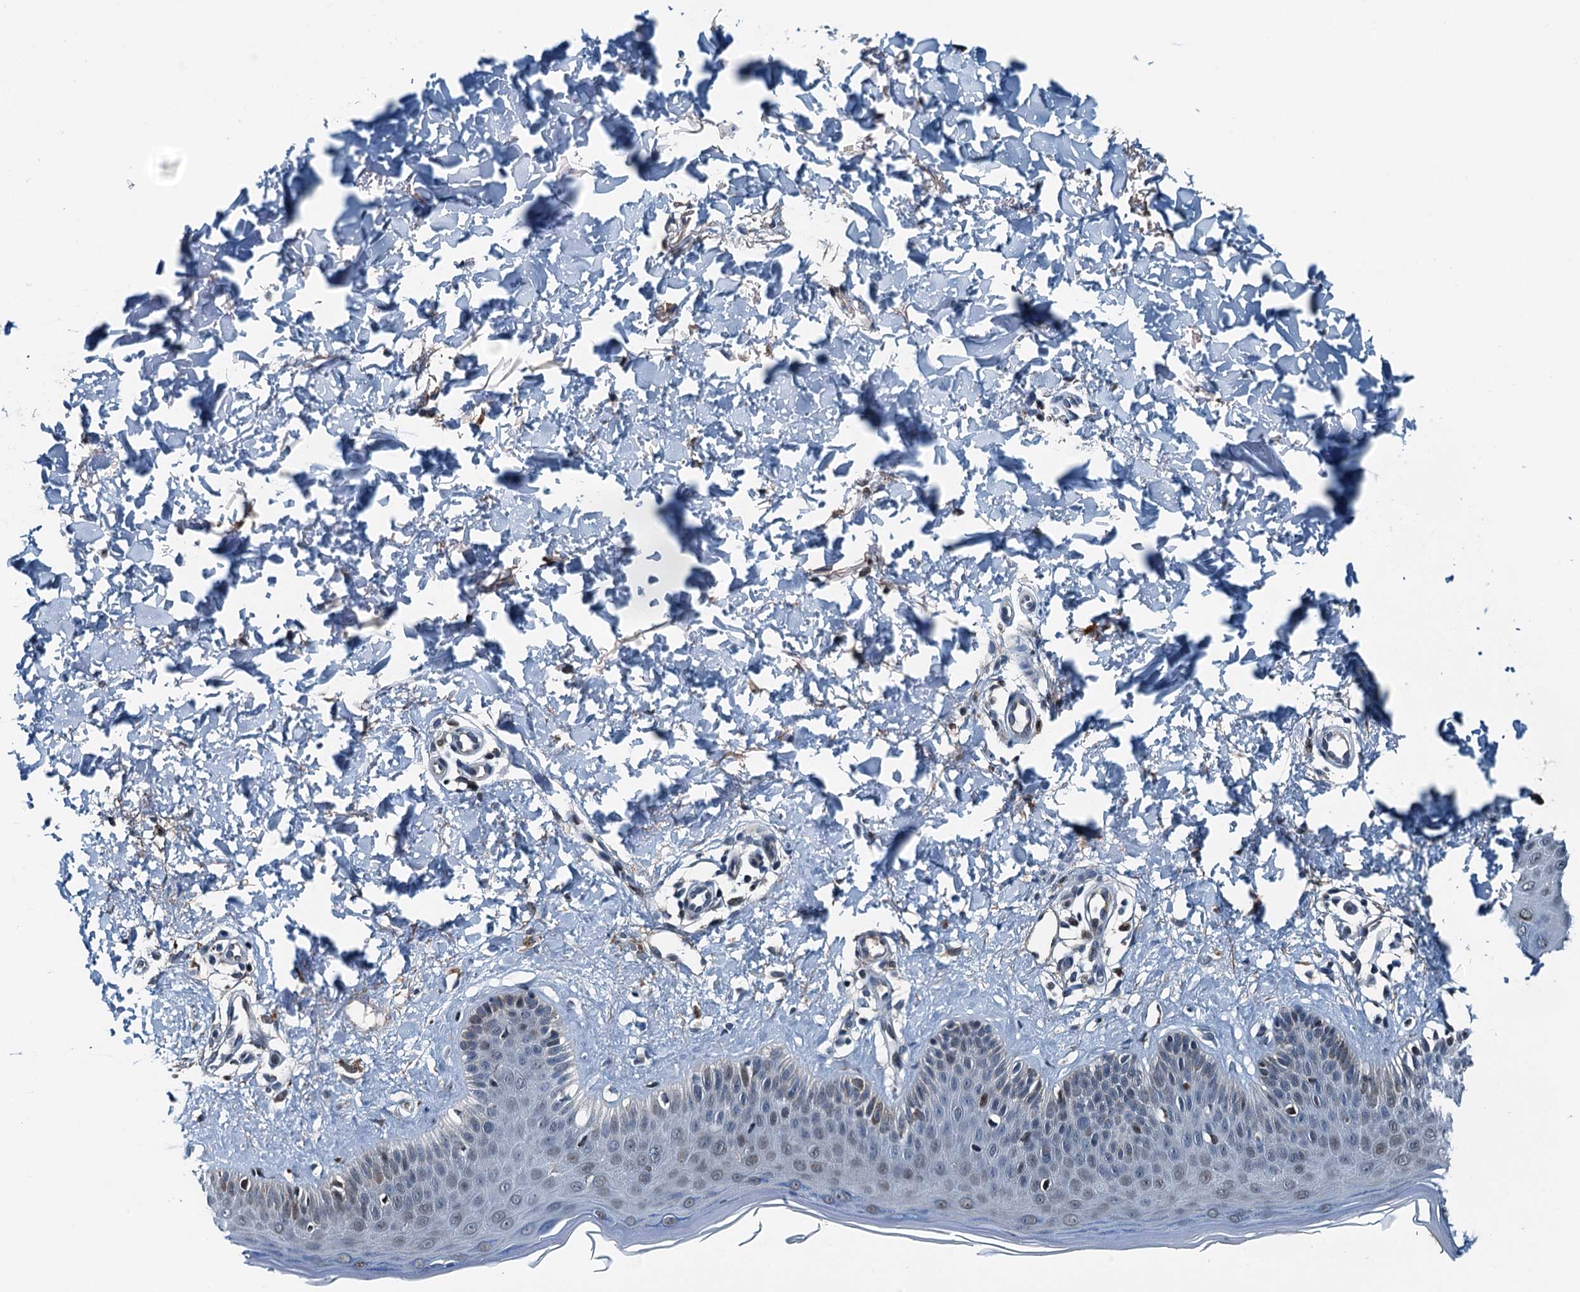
{"staining": {"intensity": "weak", "quantity": "25%-75%", "location": "cytoplasmic/membranous"}, "tissue": "skin", "cell_type": "Fibroblasts", "image_type": "normal", "snomed": [{"axis": "morphology", "description": "Normal tissue, NOS"}, {"axis": "topography", "description": "Skin"}], "caption": "Fibroblasts show low levels of weak cytoplasmic/membranous positivity in approximately 25%-75% of cells in normal human skin. (Stains: DAB (3,3'-diaminobenzidine) in brown, nuclei in blue, Microscopy: brightfield microscopy at high magnification).", "gene": "TAMALIN", "patient": {"sex": "male", "age": 52}}